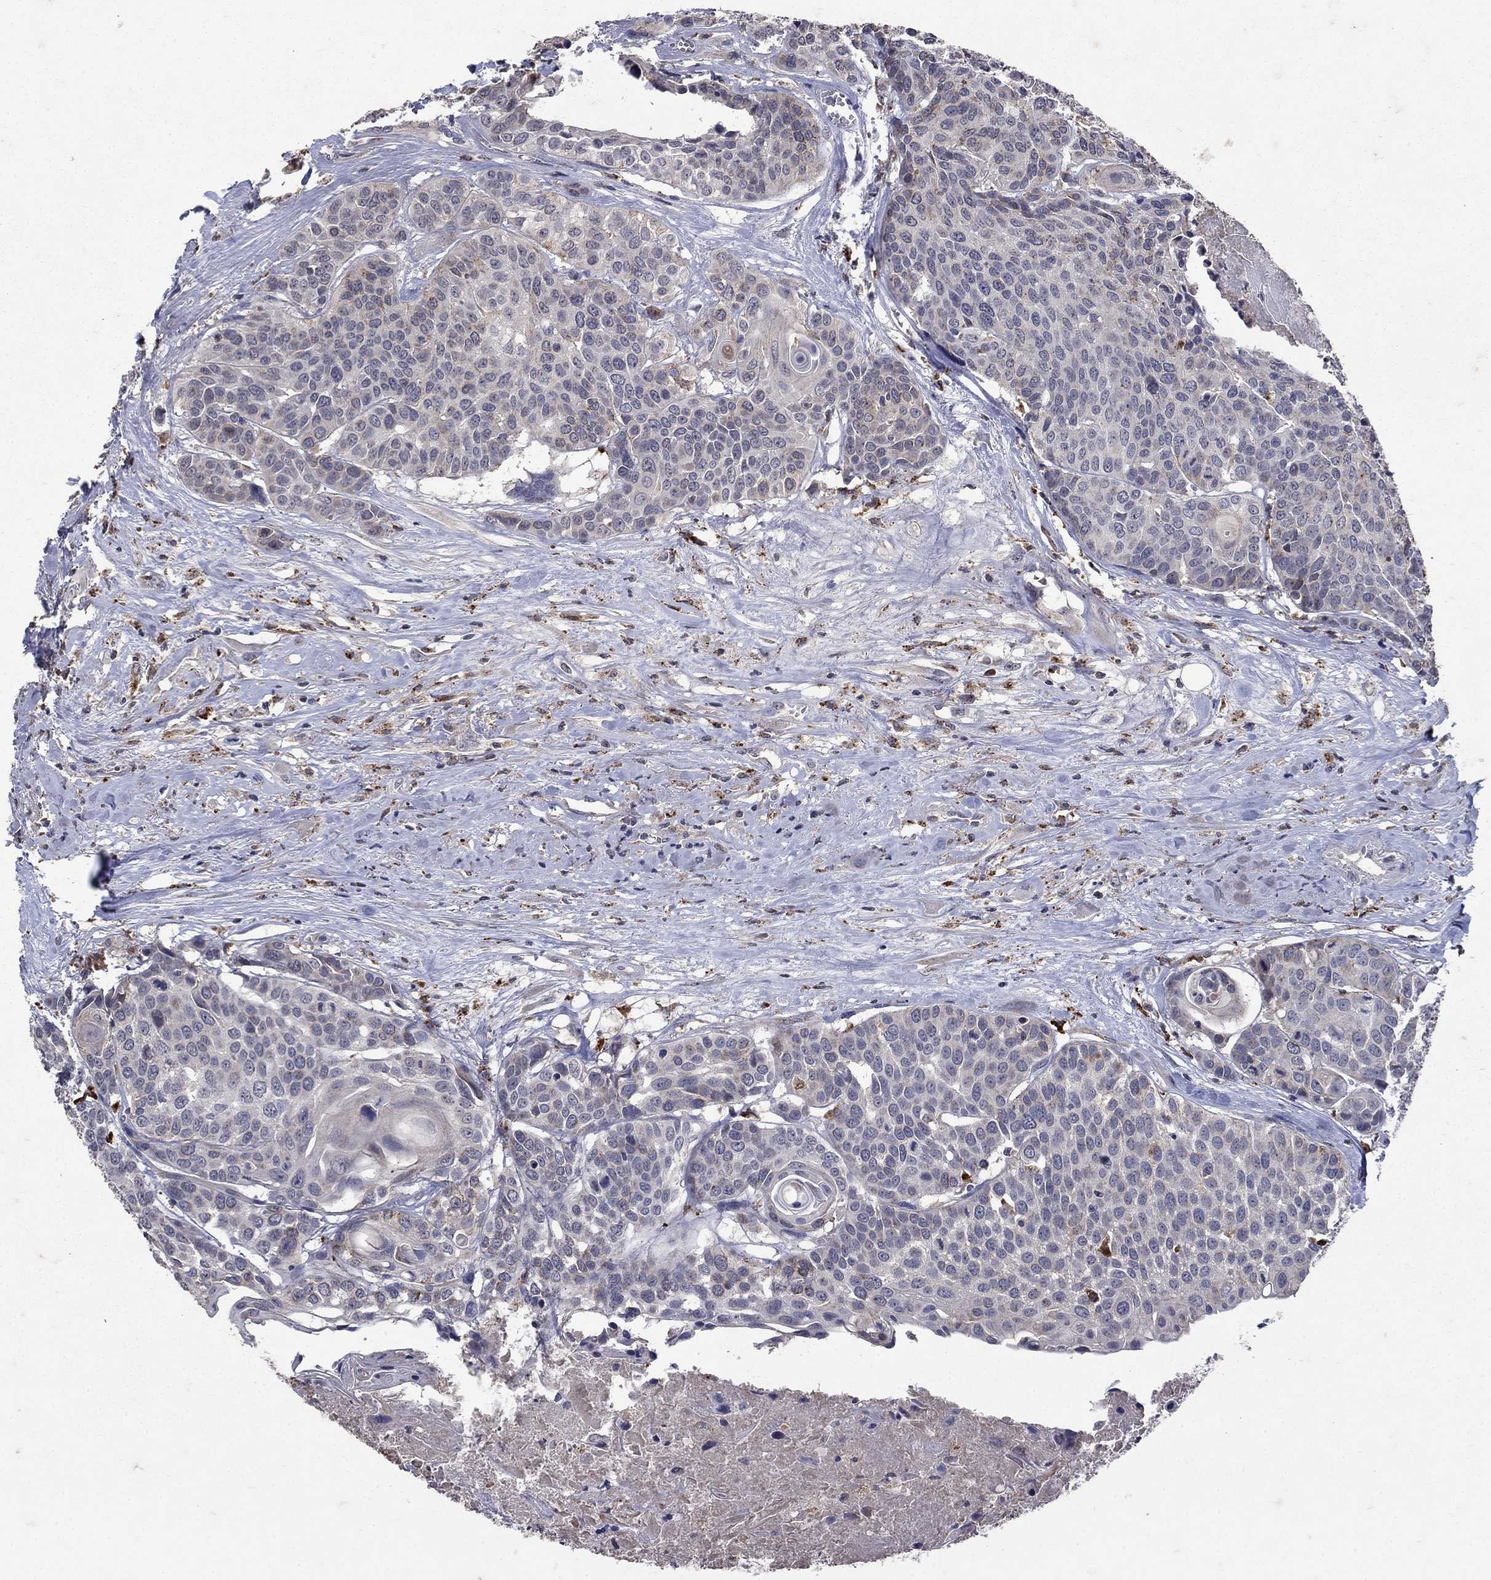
{"staining": {"intensity": "negative", "quantity": "none", "location": "none"}, "tissue": "head and neck cancer", "cell_type": "Tumor cells", "image_type": "cancer", "snomed": [{"axis": "morphology", "description": "Squamous cell carcinoma, NOS"}, {"axis": "topography", "description": "Oral tissue"}, {"axis": "topography", "description": "Head-Neck"}], "caption": "Tumor cells are negative for protein expression in human squamous cell carcinoma (head and neck). (Stains: DAB (3,3'-diaminobenzidine) immunohistochemistry (IHC) with hematoxylin counter stain, Microscopy: brightfield microscopy at high magnification).", "gene": "NPC2", "patient": {"sex": "male", "age": 56}}